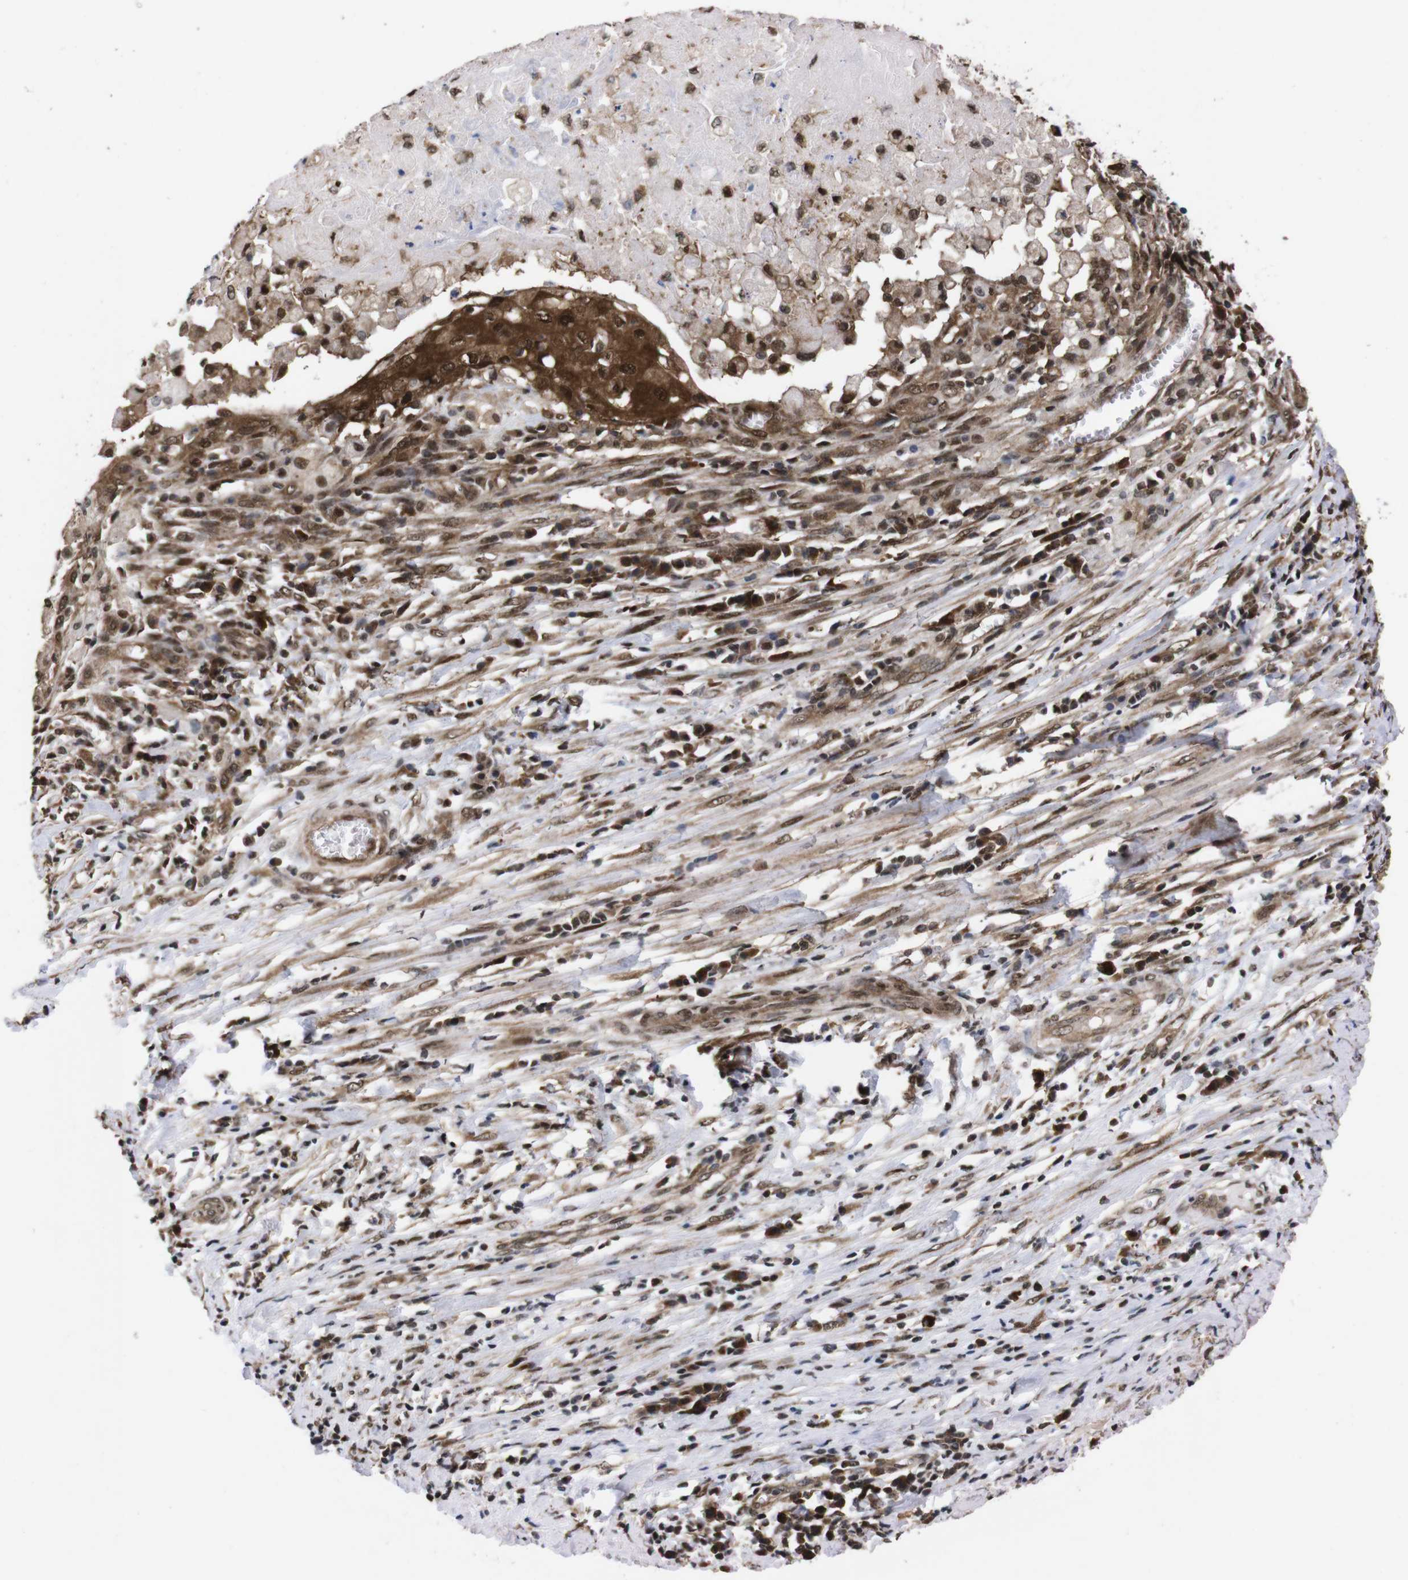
{"staining": {"intensity": "strong", "quantity": ">75%", "location": "cytoplasmic/membranous,nuclear"}, "tissue": "cervical cancer", "cell_type": "Tumor cells", "image_type": "cancer", "snomed": [{"axis": "morphology", "description": "Squamous cell carcinoma, NOS"}, {"axis": "topography", "description": "Cervix"}], "caption": "Cervical squamous cell carcinoma tissue shows strong cytoplasmic/membranous and nuclear positivity in approximately >75% of tumor cells Using DAB (3,3'-diaminobenzidine) (brown) and hematoxylin (blue) stains, captured at high magnification using brightfield microscopy.", "gene": "UBQLN2", "patient": {"sex": "female", "age": 39}}